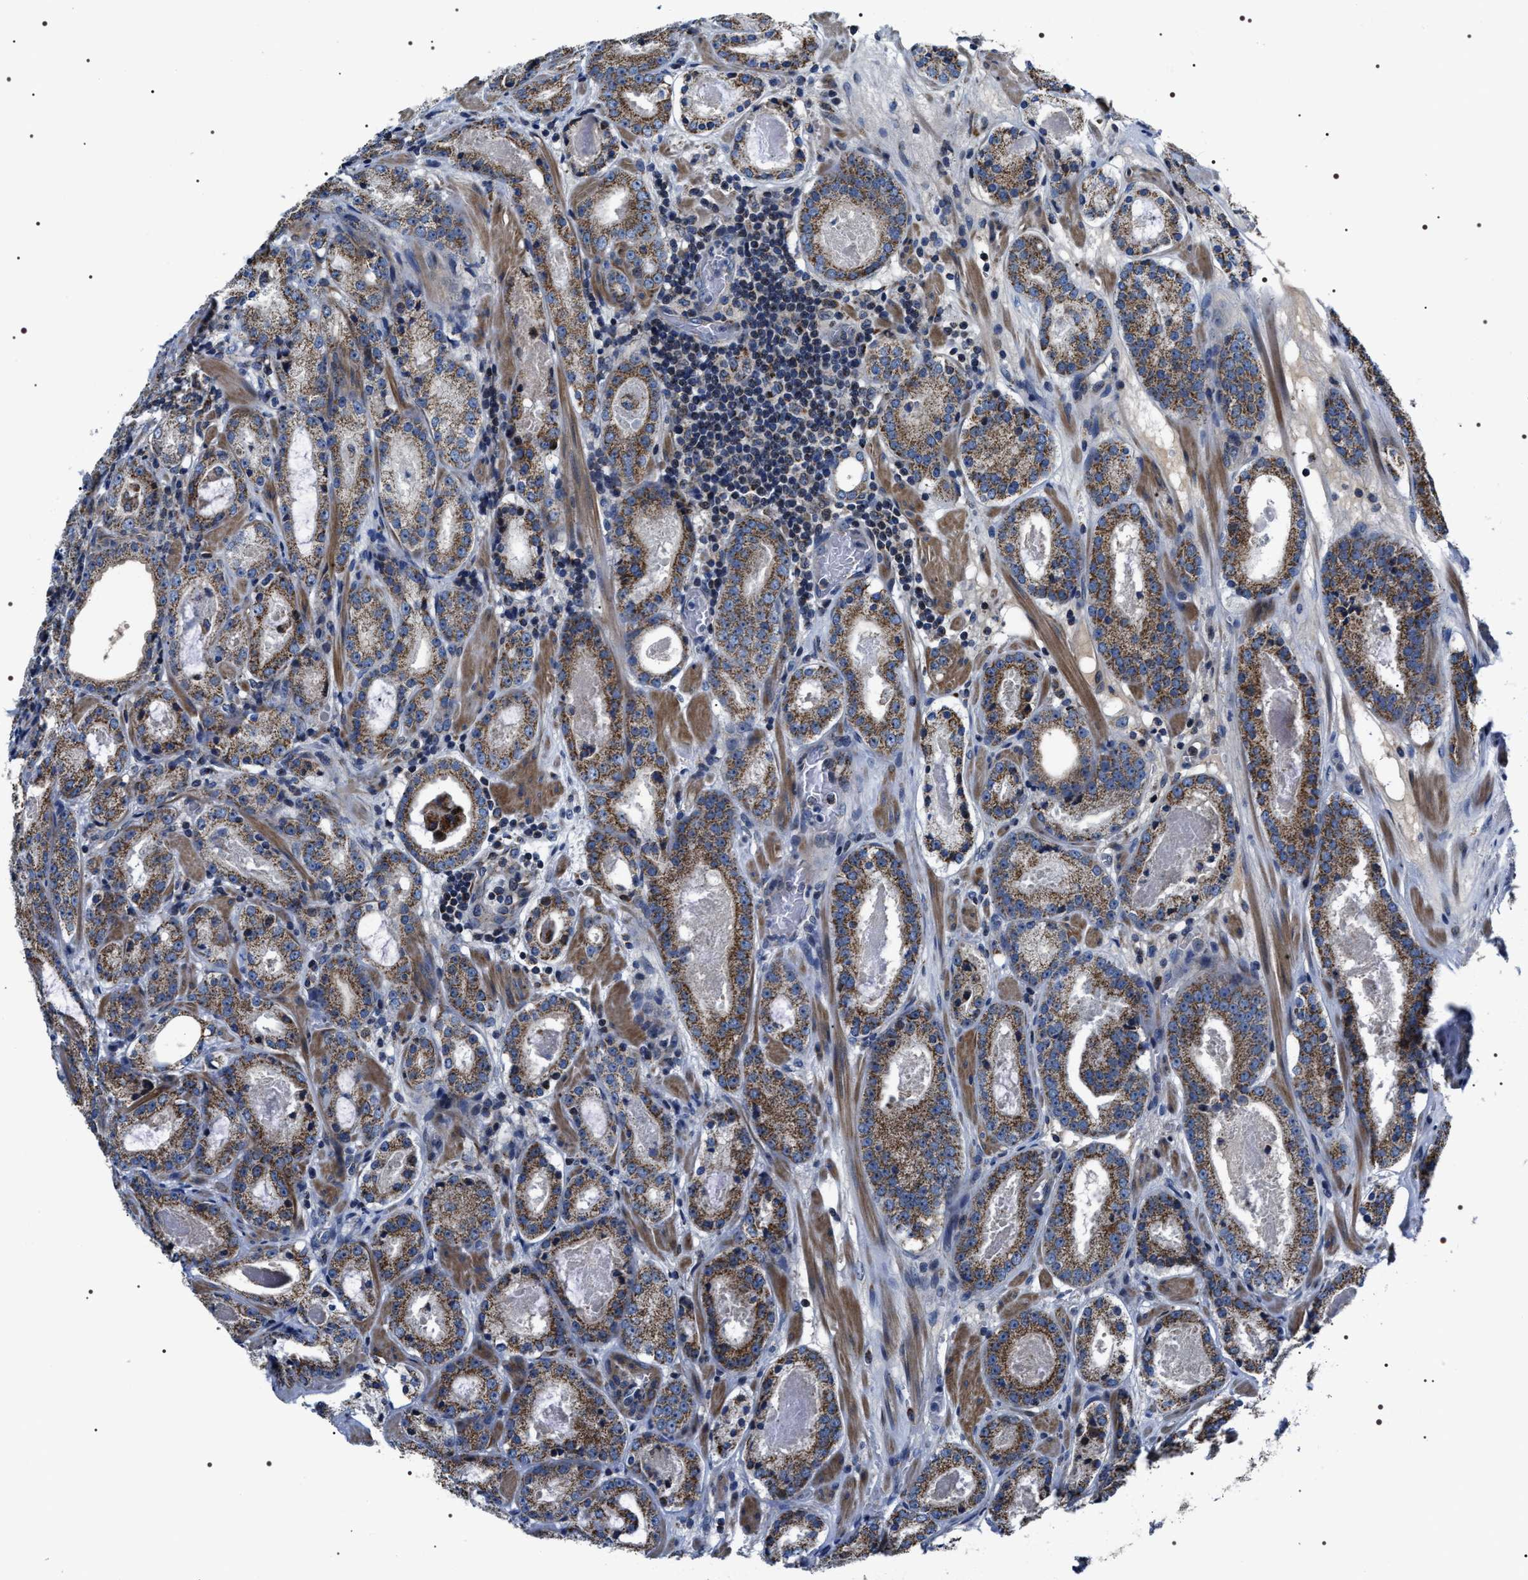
{"staining": {"intensity": "moderate", "quantity": ">75%", "location": "cytoplasmic/membranous"}, "tissue": "prostate cancer", "cell_type": "Tumor cells", "image_type": "cancer", "snomed": [{"axis": "morphology", "description": "Adenocarcinoma, Low grade"}, {"axis": "topography", "description": "Prostate"}], "caption": "Prostate cancer (adenocarcinoma (low-grade)) tissue shows moderate cytoplasmic/membranous staining in about >75% of tumor cells", "gene": "NTMT1", "patient": {"sex": "male", "age": 69}}